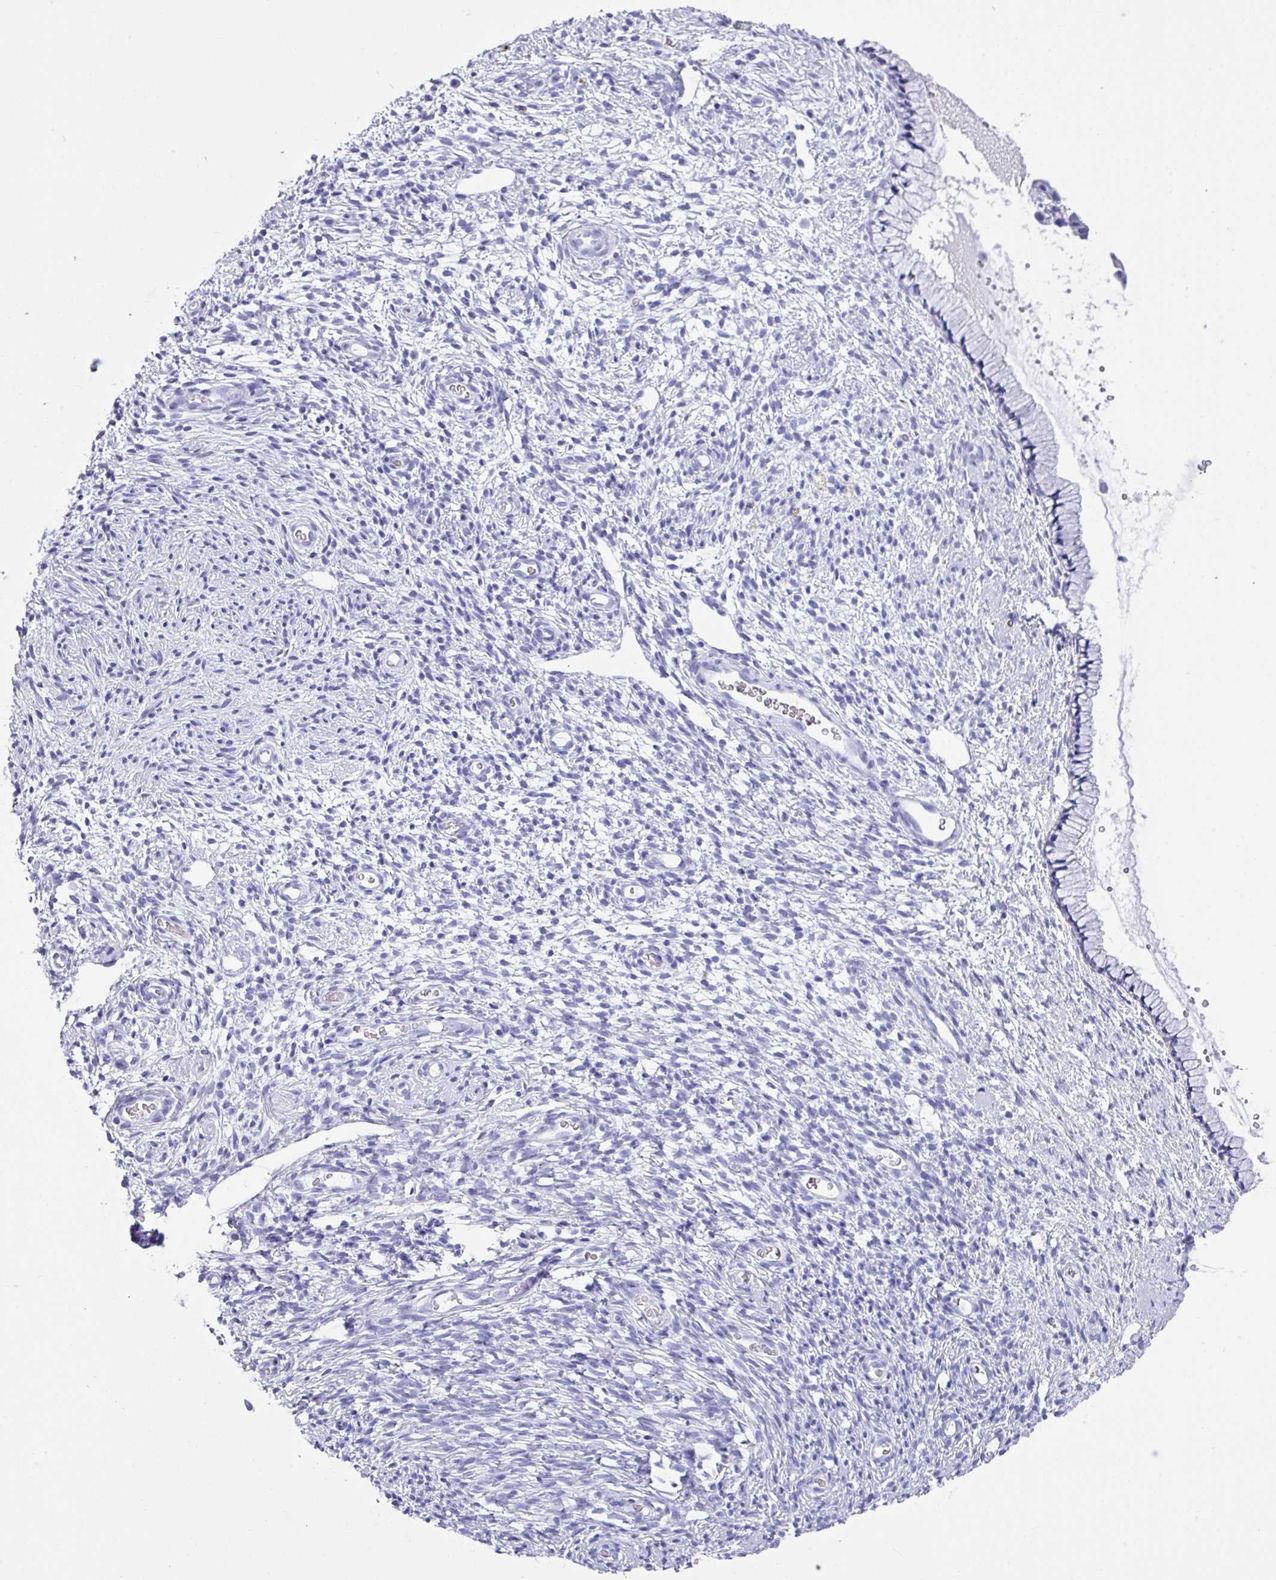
{"staining": {"intensity": "negative", "quantity": "none", "location": "none"}, "tissue": "cervix", "cell_type": "Glandular cells", "image_type": "normal", "snomed": [{"axis": "morphology", "description": "Normal tissue, NOS"}, {"axis": "topography", "description": "Cervix"}], "caption": "IHC histopathology image of unremarkable human cervix stained for a protein (brown), which shows no expression in glandular cells.", "gene": "ABCC5", "patient": {"sex": "female", "age": 76}}